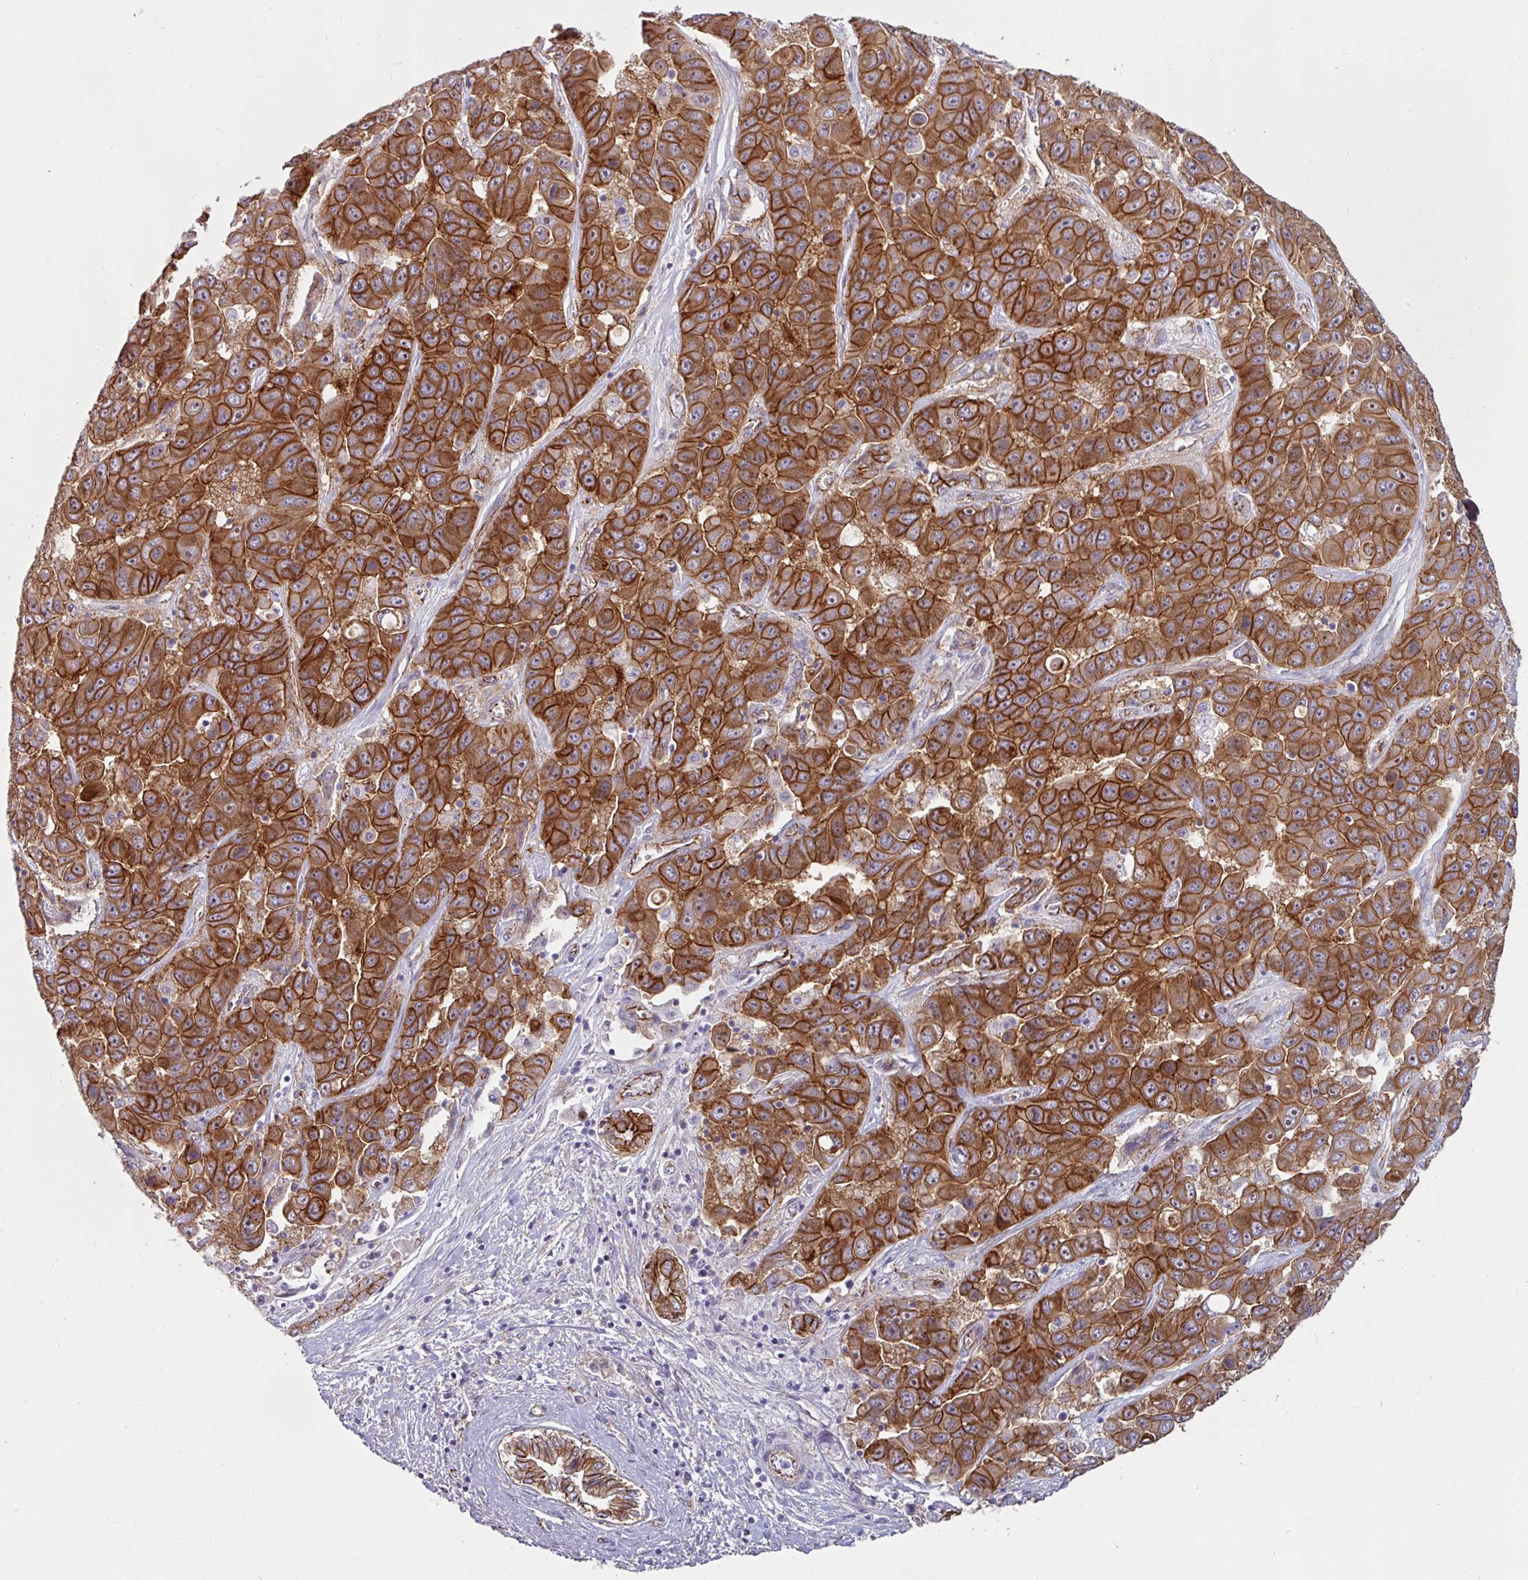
{"staining": {"intensity": "strong", "quantity": ">75%", "location": "cytoplasmic/membranous"}, "tissue": "liver cancer", "cell_type": "Tumor cells", "image_type": "cancer", "snomed": [{"axis": "morphology", "description": "Cholangiocarcinoma"}, {"axis": "topography", "description": "Liver"}], "caption": "IHC photomicrograph of liver cancer stained for a protein (brown), which reveals high levels of strong cytoplasmic/membranous expression in approximately >75% of tumor cells.", "gene": "JUP", "patient": {"sex": "female", "age": 52}}